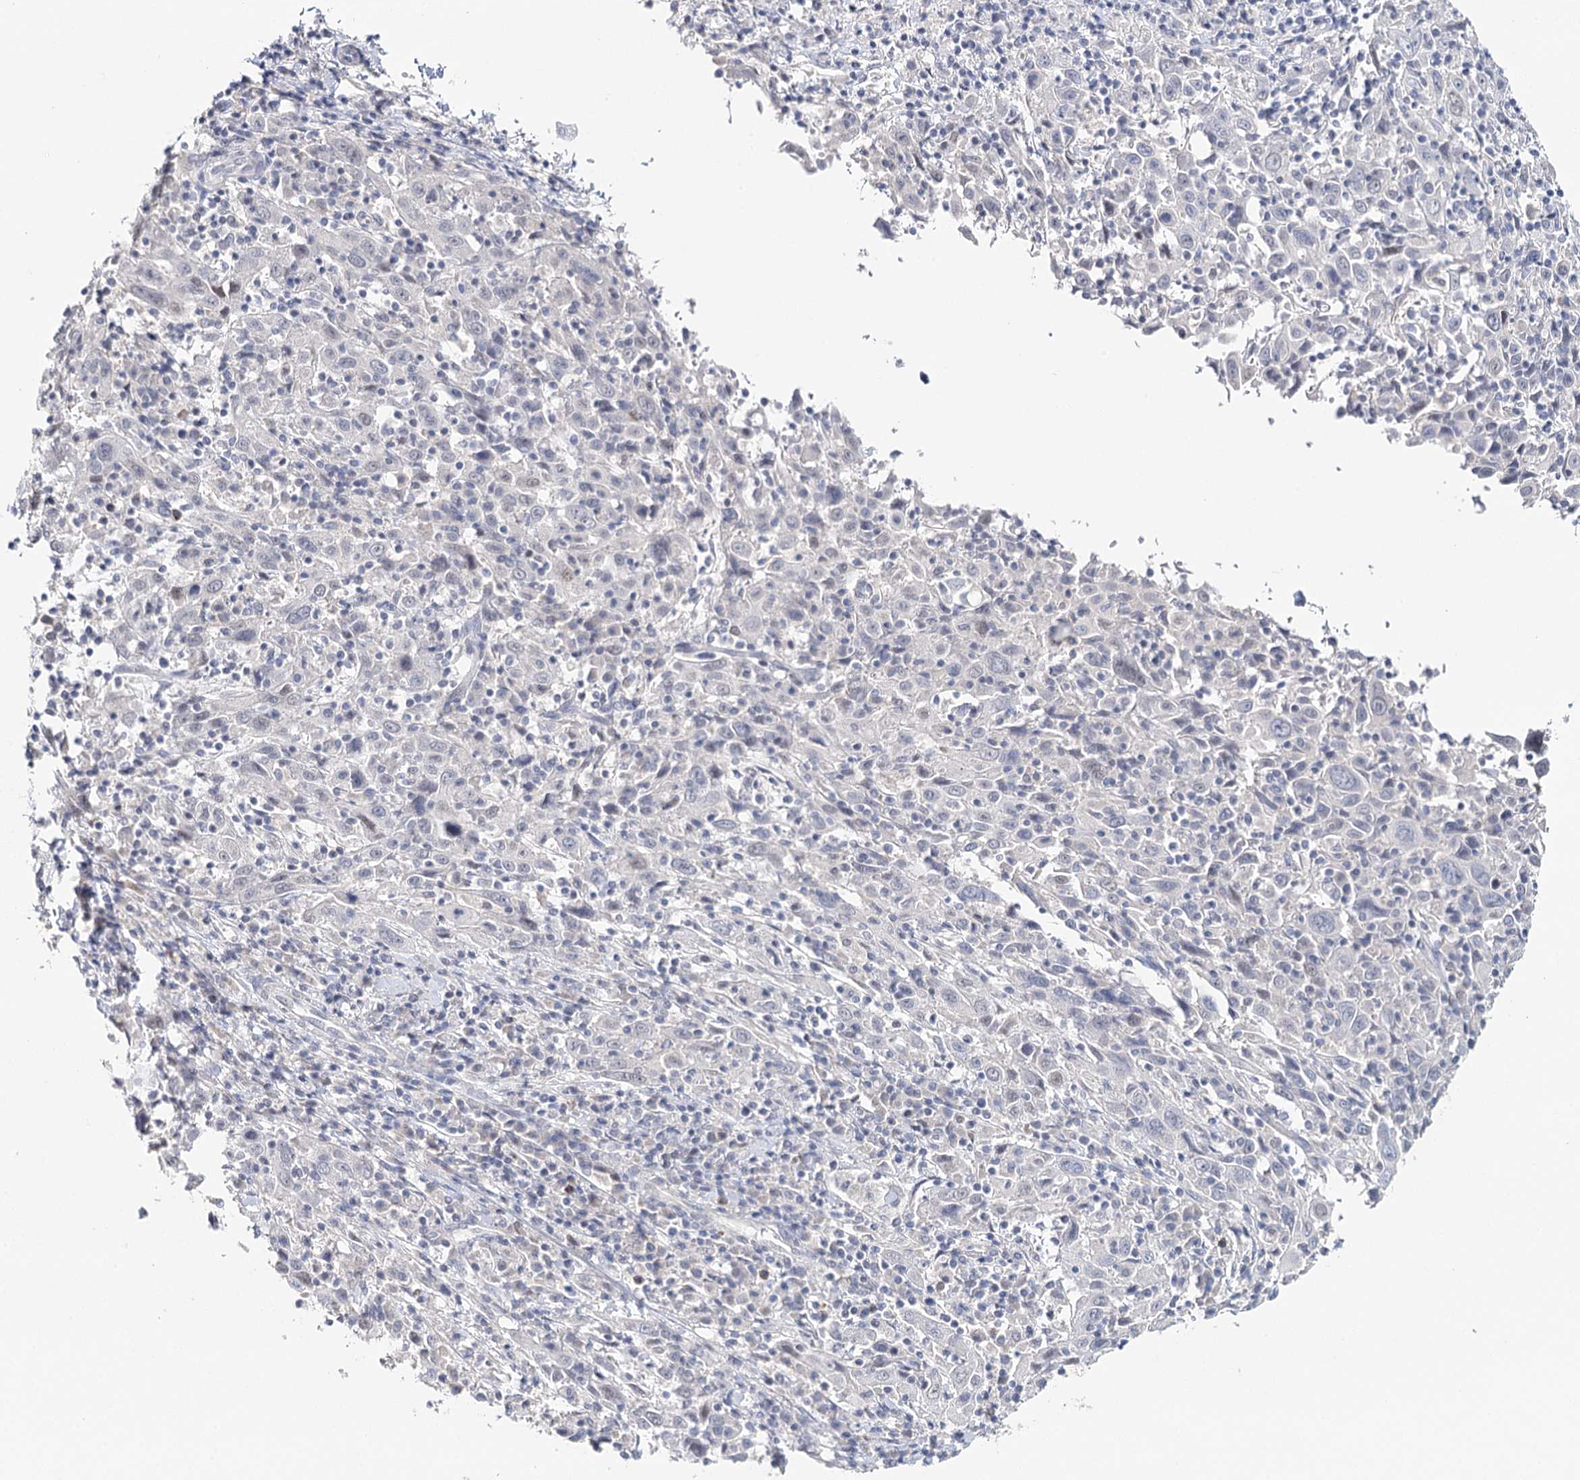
{"staining": {"intensity": "negative", "quantity": "none", "location": "none"}, "tissue": "cervical cancer", "cell_type": "Tumor cells", "image_type": "cancer", "snomed": [{"axis": "morphology", "description": "Squamous cell carcinoma, NOS"}, {"axis": "topography", "description": "Cervix"}], "caption": "Squamous cell carcinoma (cervical) was stained to show a protein in brown. There is no significant positivity in tumor cells.", "gene": "TP53", "patient": {"sex": "female", "age": 46}}